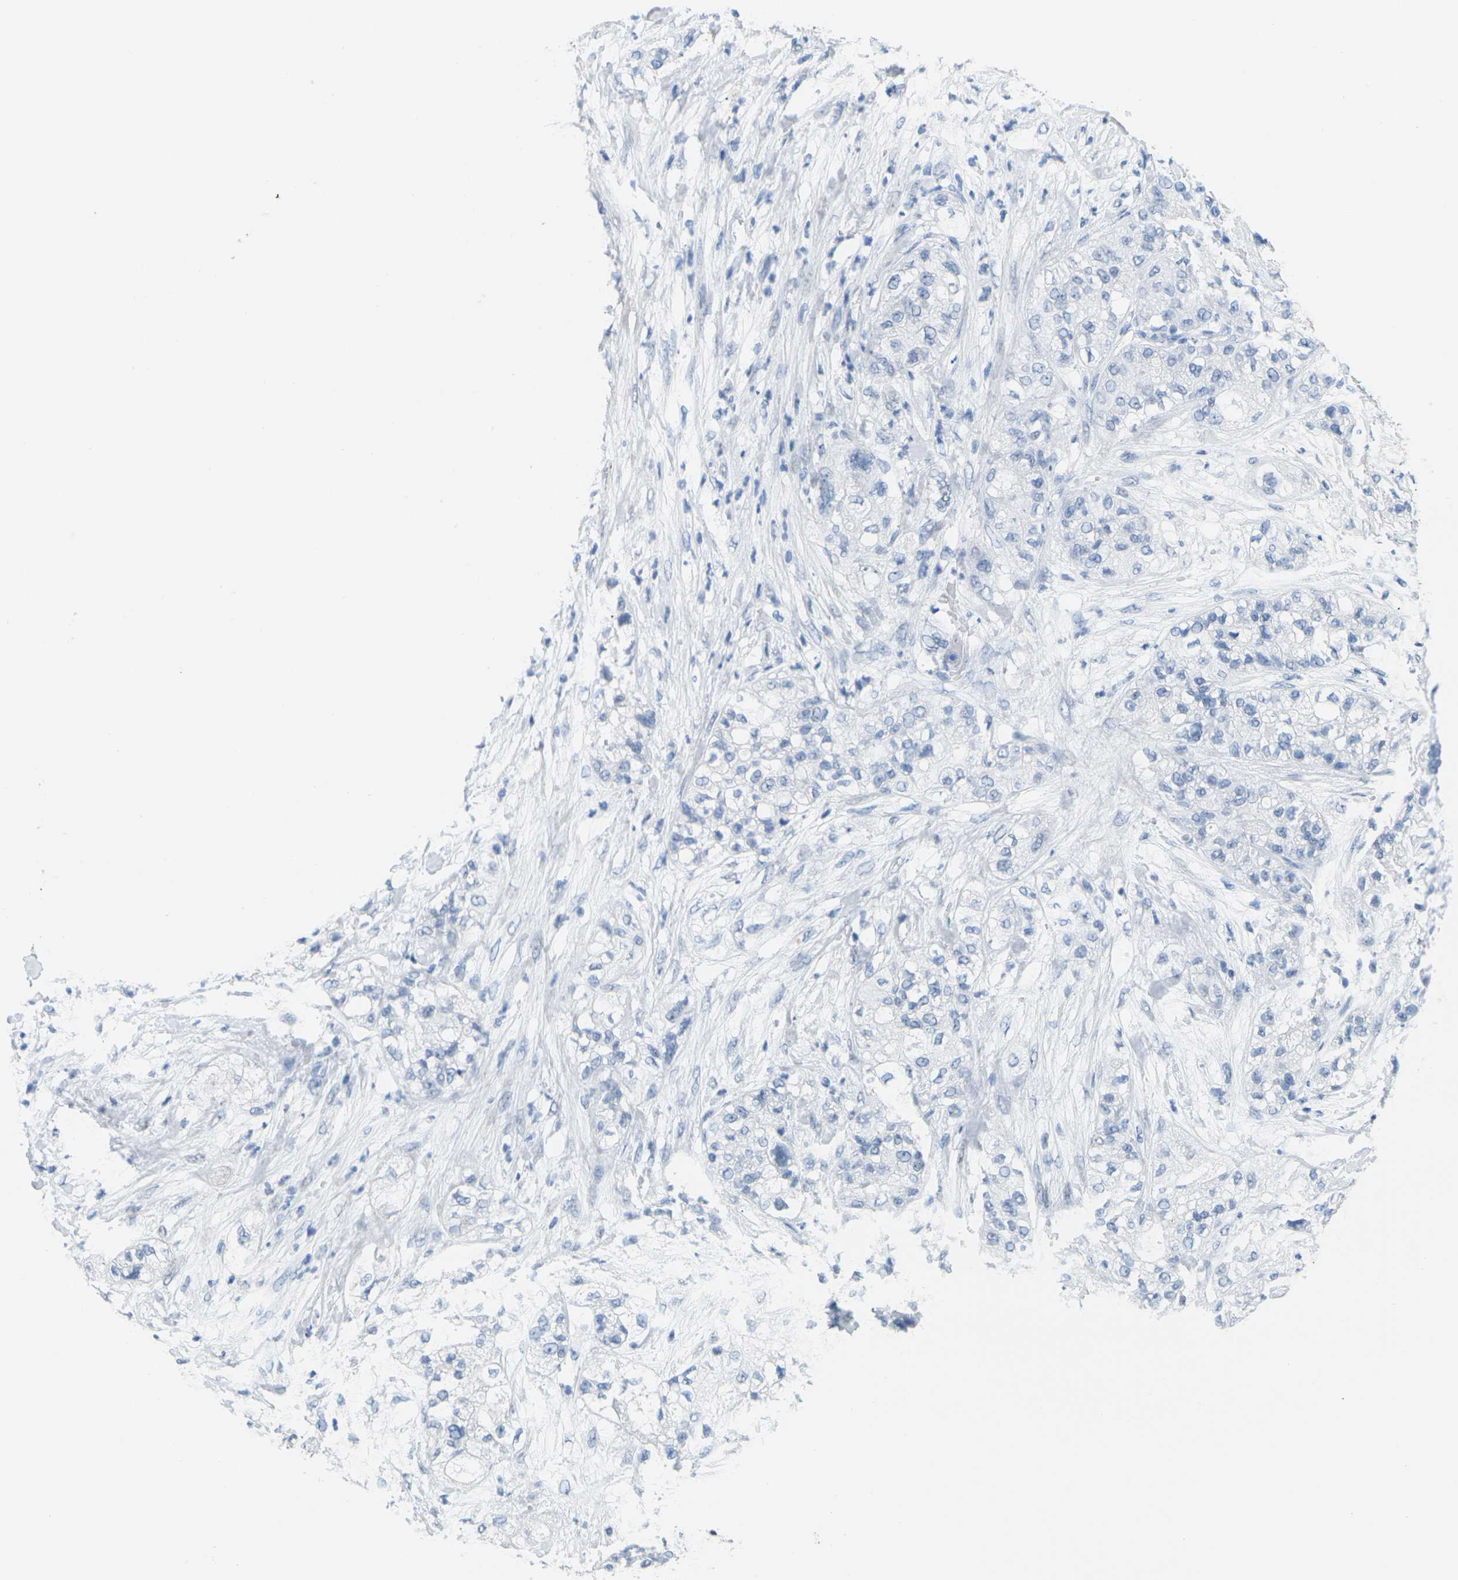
{"staining": {"intensity": "negative", "quantity": "none", "location": "none"}, "tissue": "pancreatic cancer", "cell_type": "Tumor cells", "image_type": "cancer", "snomed": [{"axis": "morphology", "description": "Adenocarcinoma, NOS"}, {"axis": "topography", "description": "Pancreas"}], "caption": "A high-resolution image shows immunohistochemistry (IHC) staining of pancreatic adenocarcinoma, which exhibits no significant expression in tumor cells. Brightfield microscopy of immunohistochemistry (IHC) stained with DAB (brown) and hematoxylin (blue), captured at high magnification.", "gene": "CTAG1A", "patient": {"sex": "female", "age": 78}}